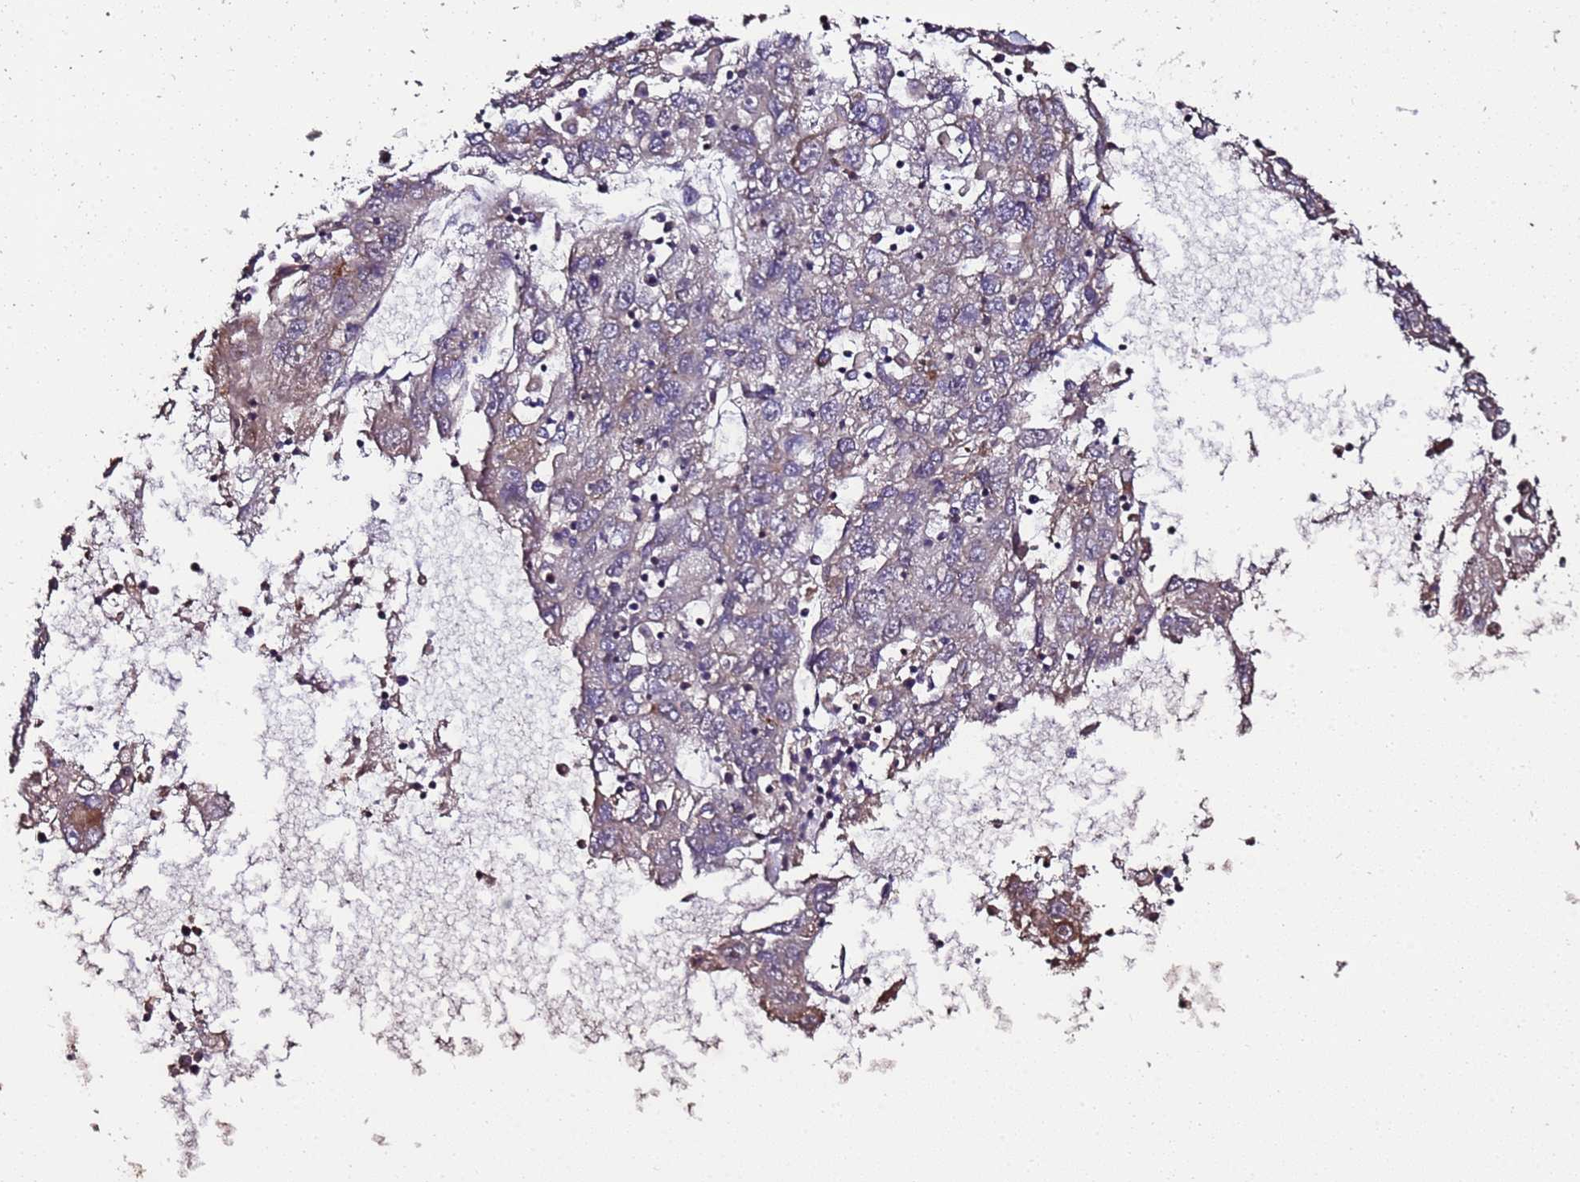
{"staining": {"intensity": "negative", "quantity": "none", "location": "none"}, "tissue": "liver cancer", "cell_type": "Tumor cells", "image_type": "cancer", "snomed": [{"axis": "morphology", "description": "Carcinoma, Hepatocellular, NOS"}, {"axis": "topography", "description": "Liver"}], "caption": "Hepatocellular carcinoma (liver) was stained to show a protein in brown. There is no significant staining in tumor cells.", "gene": "PRODH", "patient": {"sex": "male", "age": 49}}